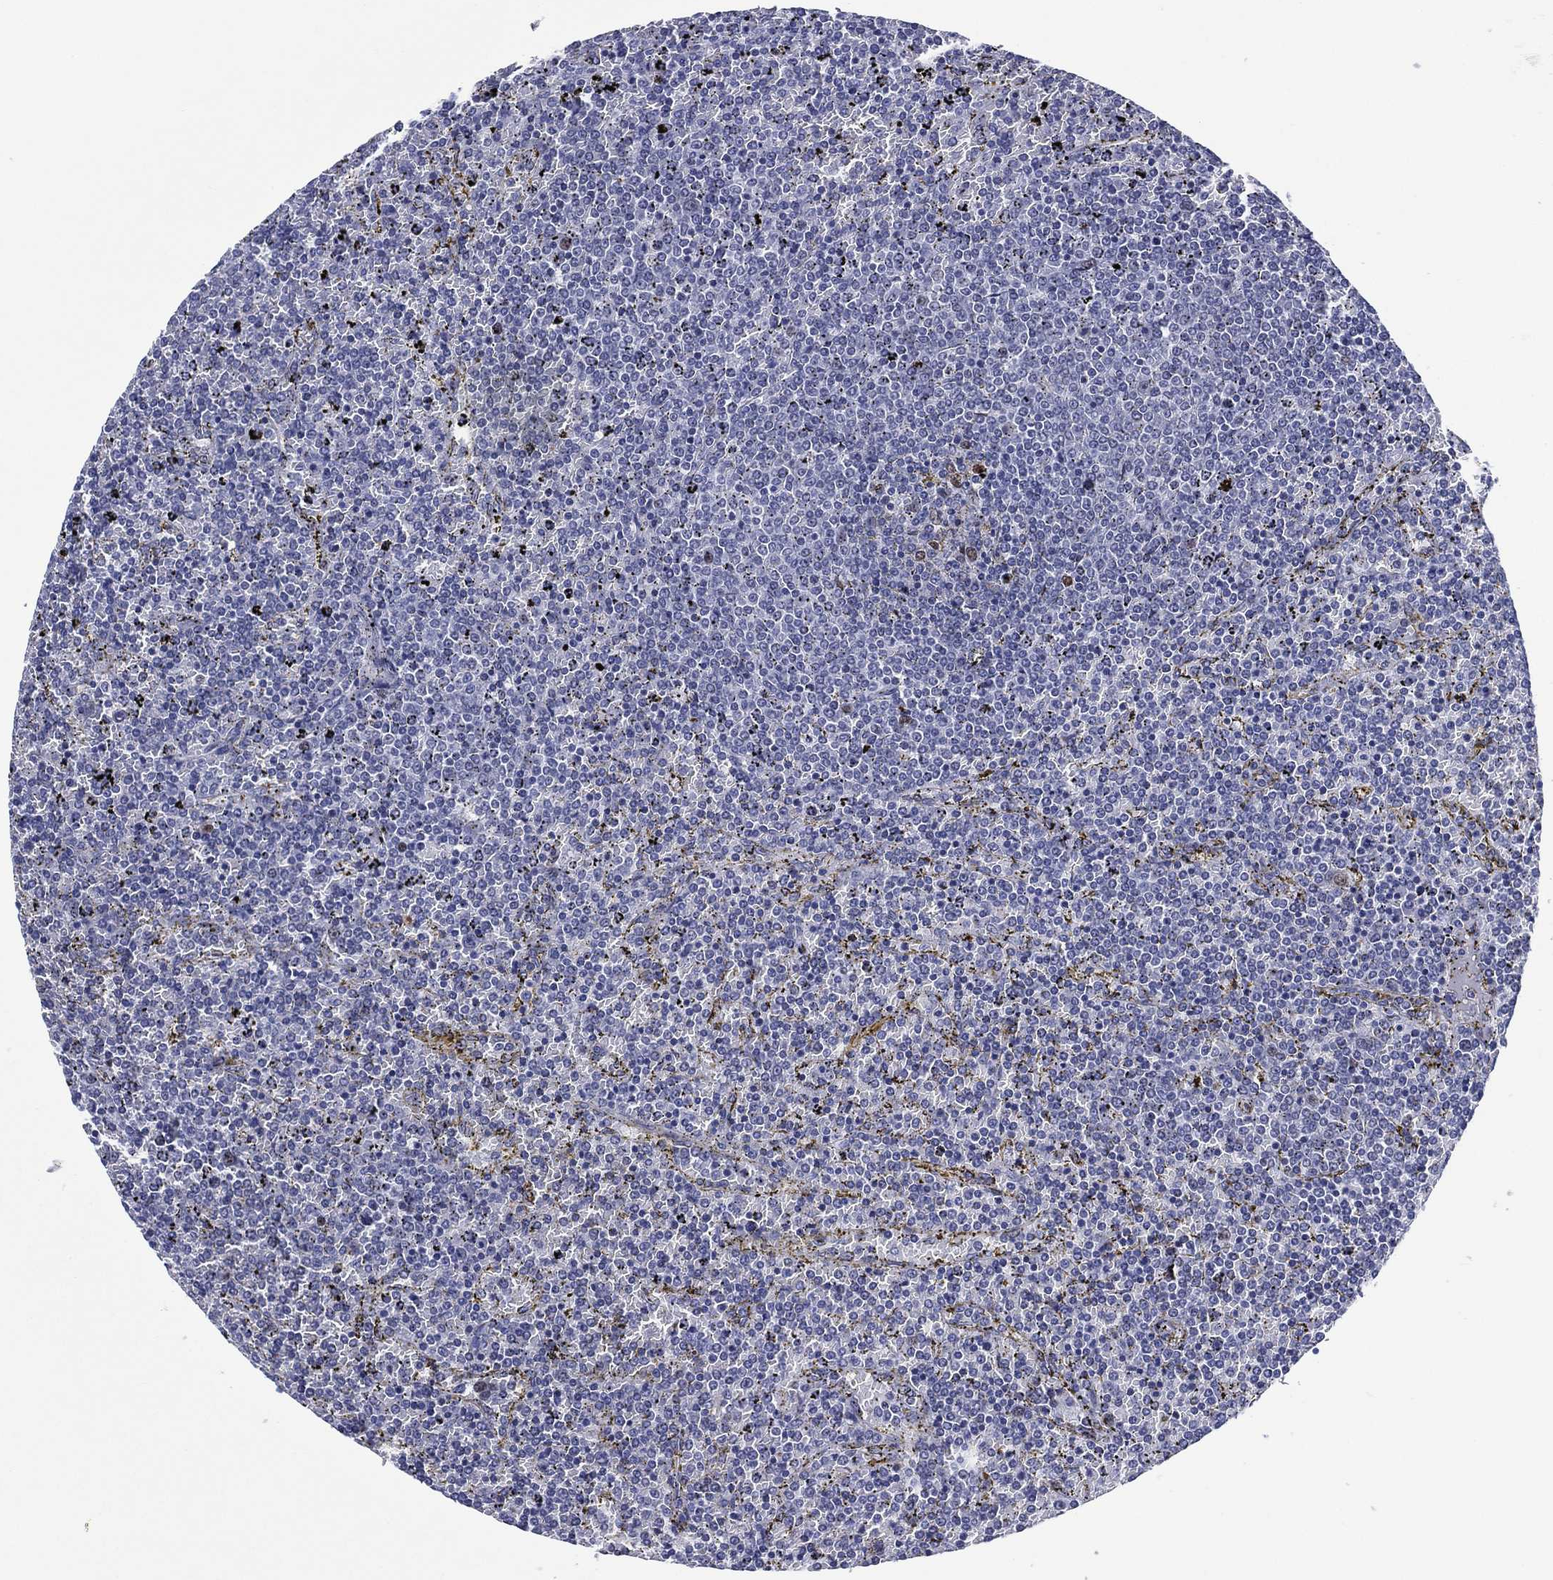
{"staining": {"intensity": "negative", "quantity": "none", "location": "none"}, "tissue": "lymphoma", "cell_type": "Tumor cells", "image_type": "cancer", "snomed": [{"axis": "morphology", "description": "Malignant lymphoma, non-Hodgkin's type, Low grade"}, {"axis": "topography", "description": "Spleen"}], "caption": "Photomicrograph shows no protein expression in tumor cells of lymphoma tissue. (DAB (3,3'-diaminobenzidine) immunohistochemistry, high magnification).", "gene": "GATA6", "patient": {"sex": "female", "age": 77}}